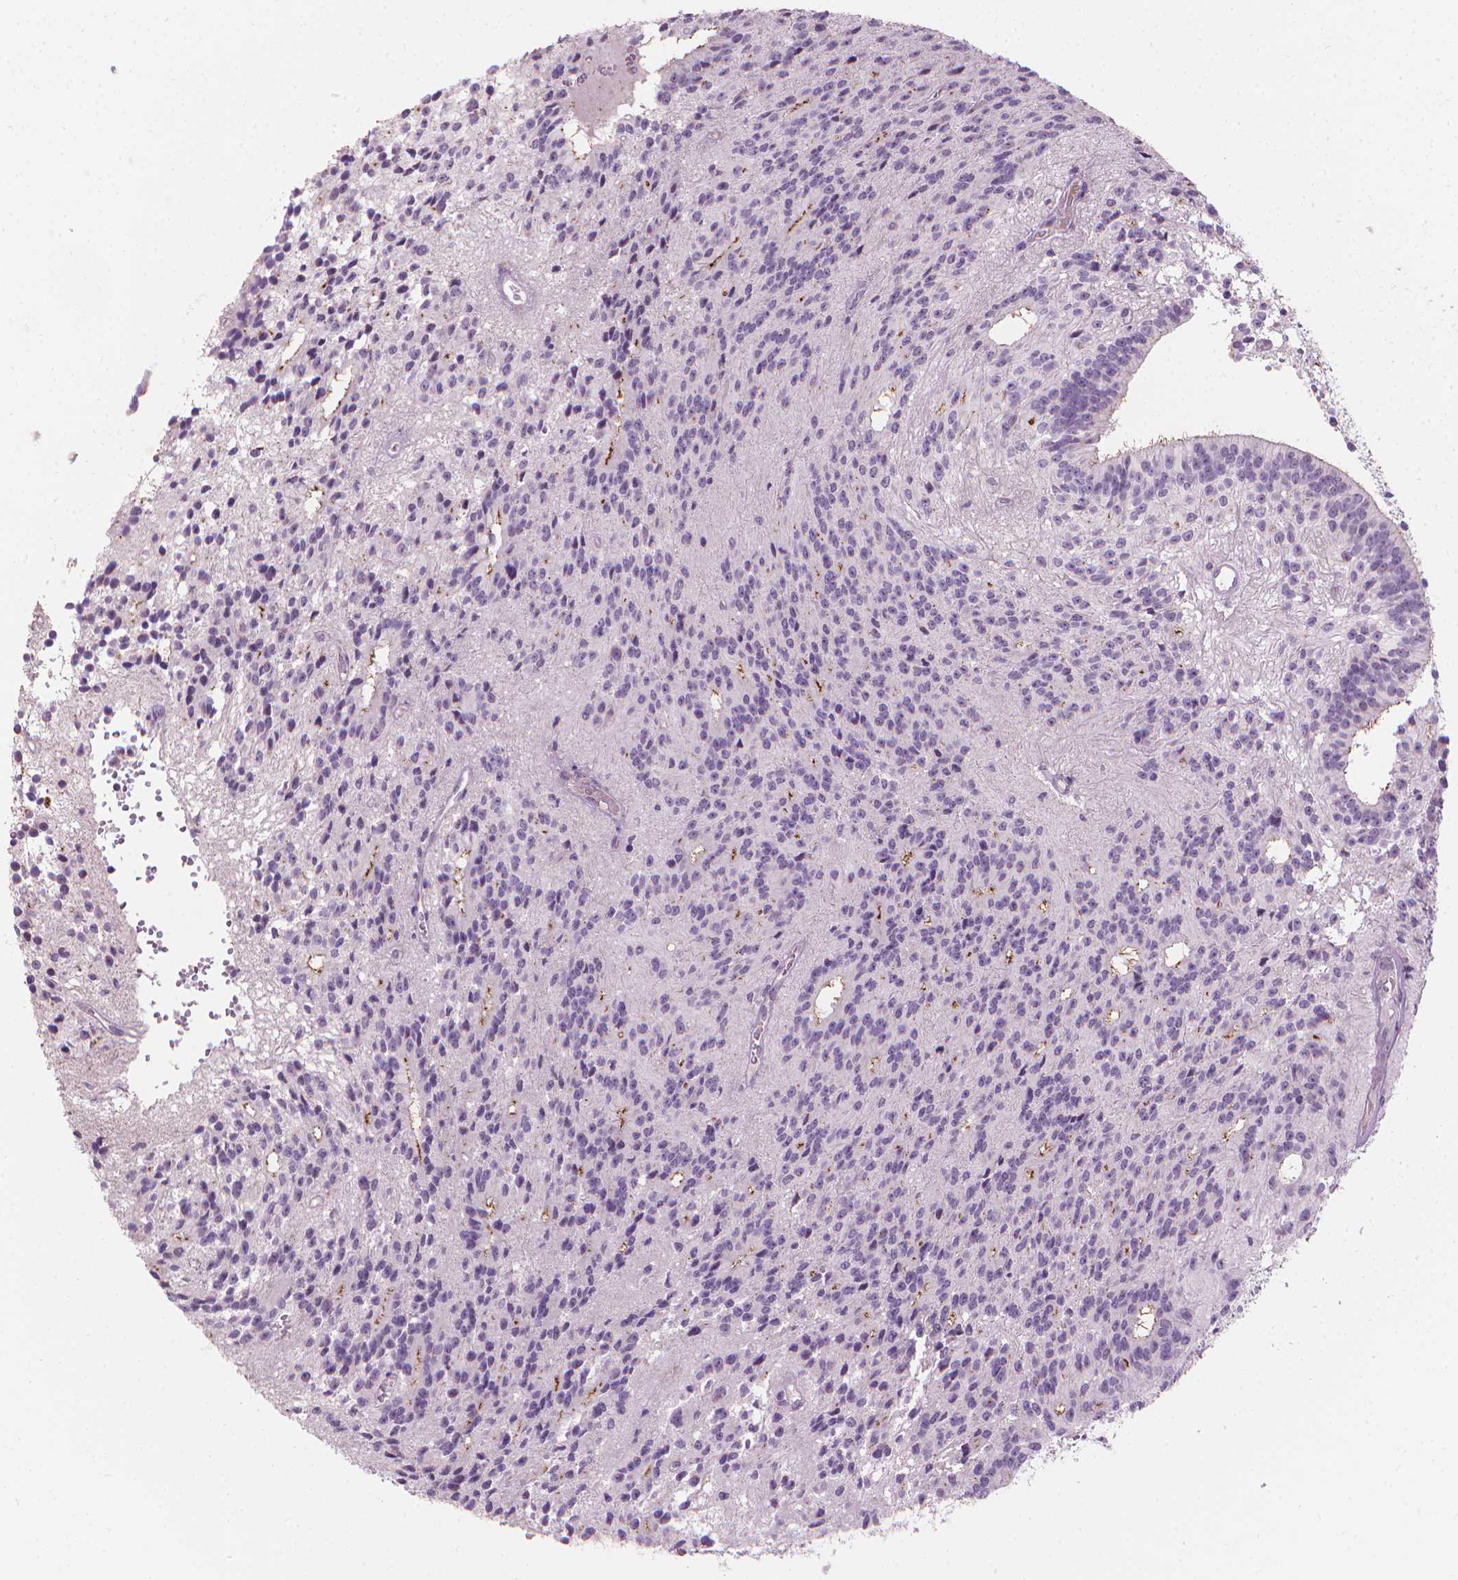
{"staining": {"intensity": "negative", "quantity": "none", "location": "none"}, "tissue": "glioma", "cell_type": "Tumor cells", "image_type": "cancer", "snomed": [{"axis": "morphology", "description": "Glioma, malignant, Low grade"}, {"axis": "topography", "description": "Brain"}], "caption": "Tumor cells are negative for protein expression in human malignant low-grade glioma. (DAB (3,3'-diaminobenzidine) immunohistochemistry (IHC) visualized using brightfield microscopy, high magnification).", "gene": "SAXO2", "patient": {"sex": "male", "age": 31}}